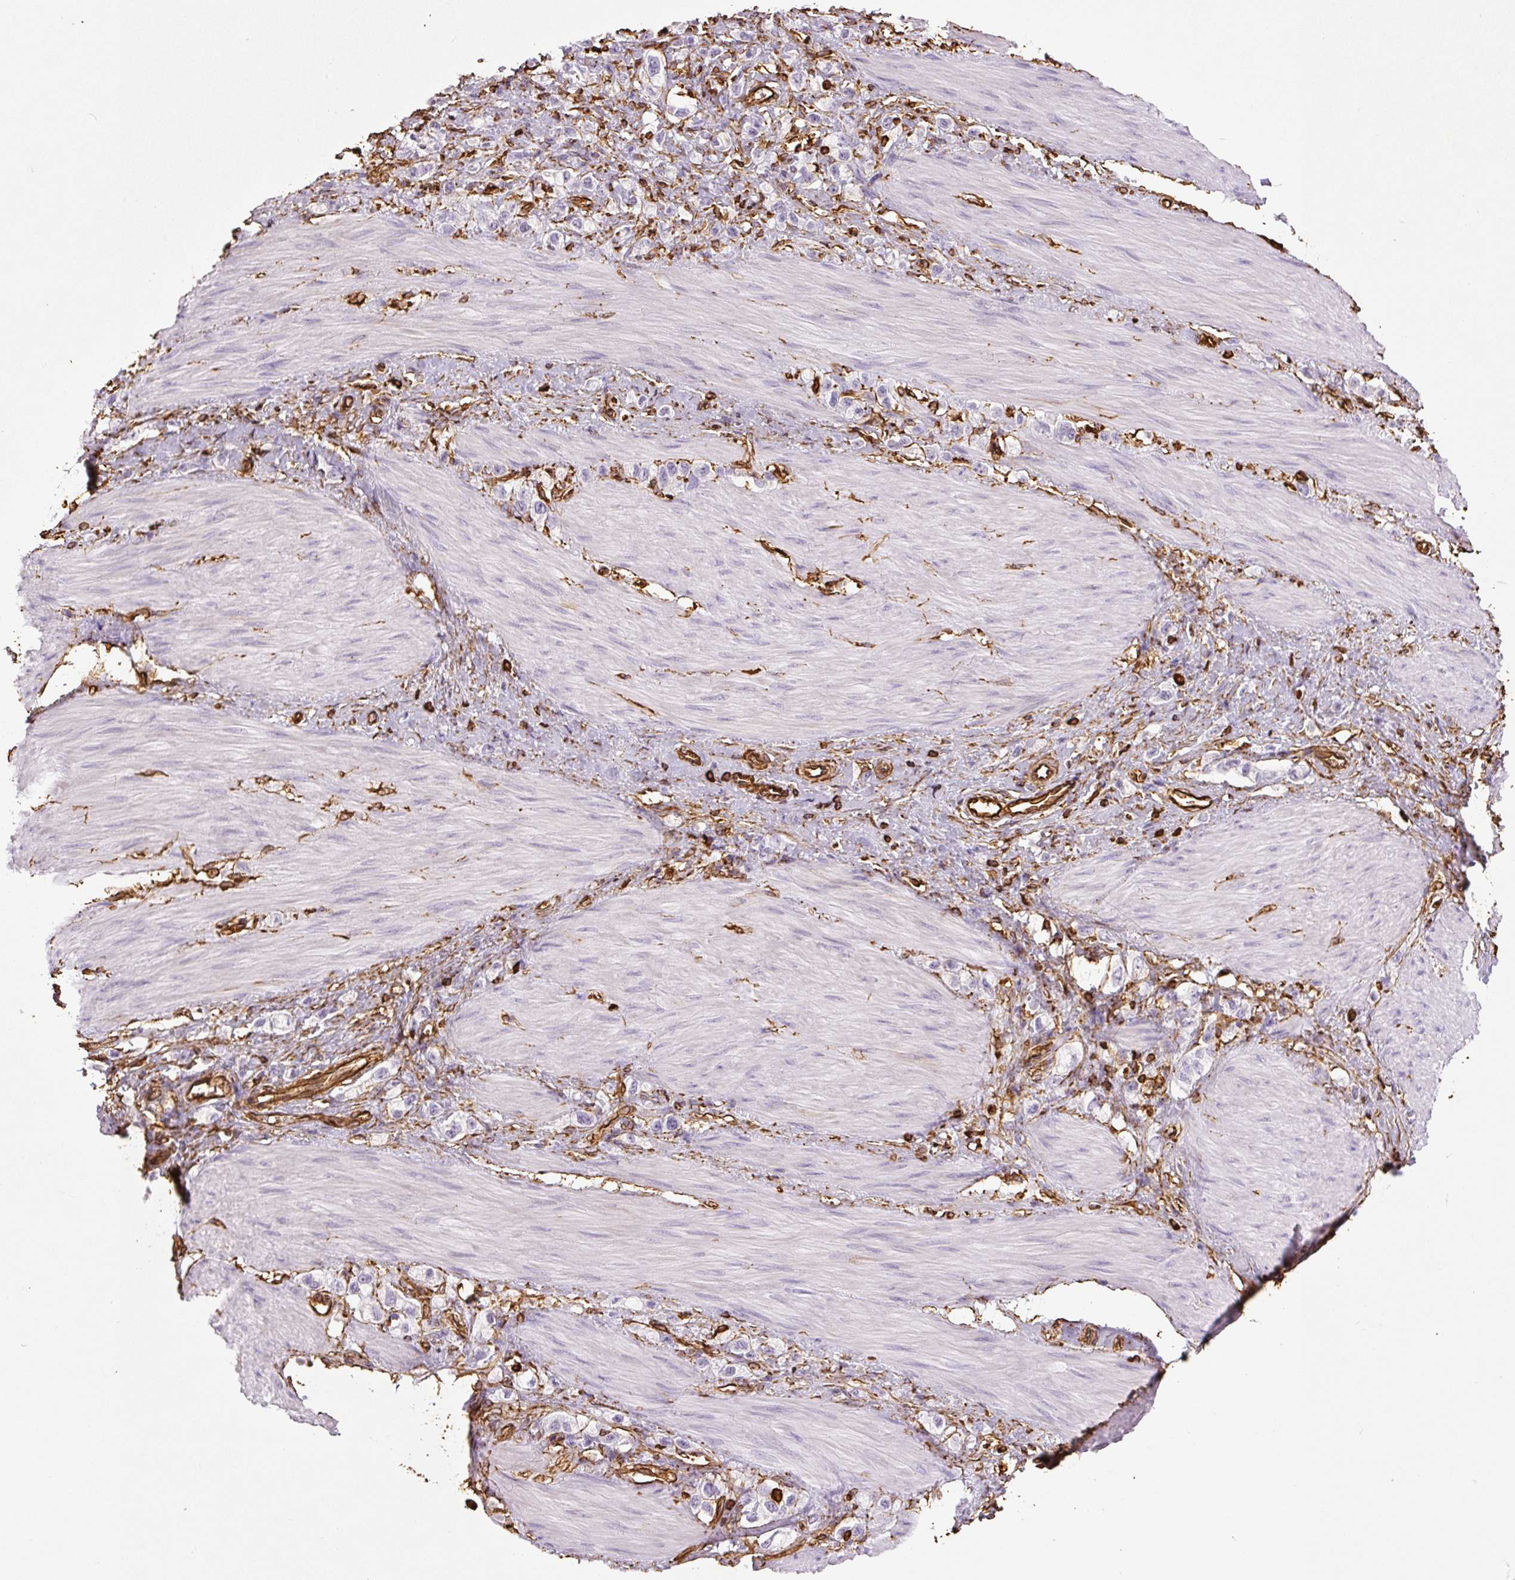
{"staining": {"intensity": "negative", "quantity": "none", "location": "none"}, "tissue": "stomach cancer", "cell_type": "Tumor cells", "image_type": "cancer", "snomed": [{"axis": "morphology", "description": "Adenocarcinoma, NOS"}, {"axis": "topography", "description": "Stomach"}], "caption": "An immunohistochemistry (IHC) image of stomach cancer (adenocarcinoma) is shown. There is no staining in tumor cells of stomach cancer (adenocarcinoma).", "gene": "VIM", "patient": {"sex": "female", "age": 65}}